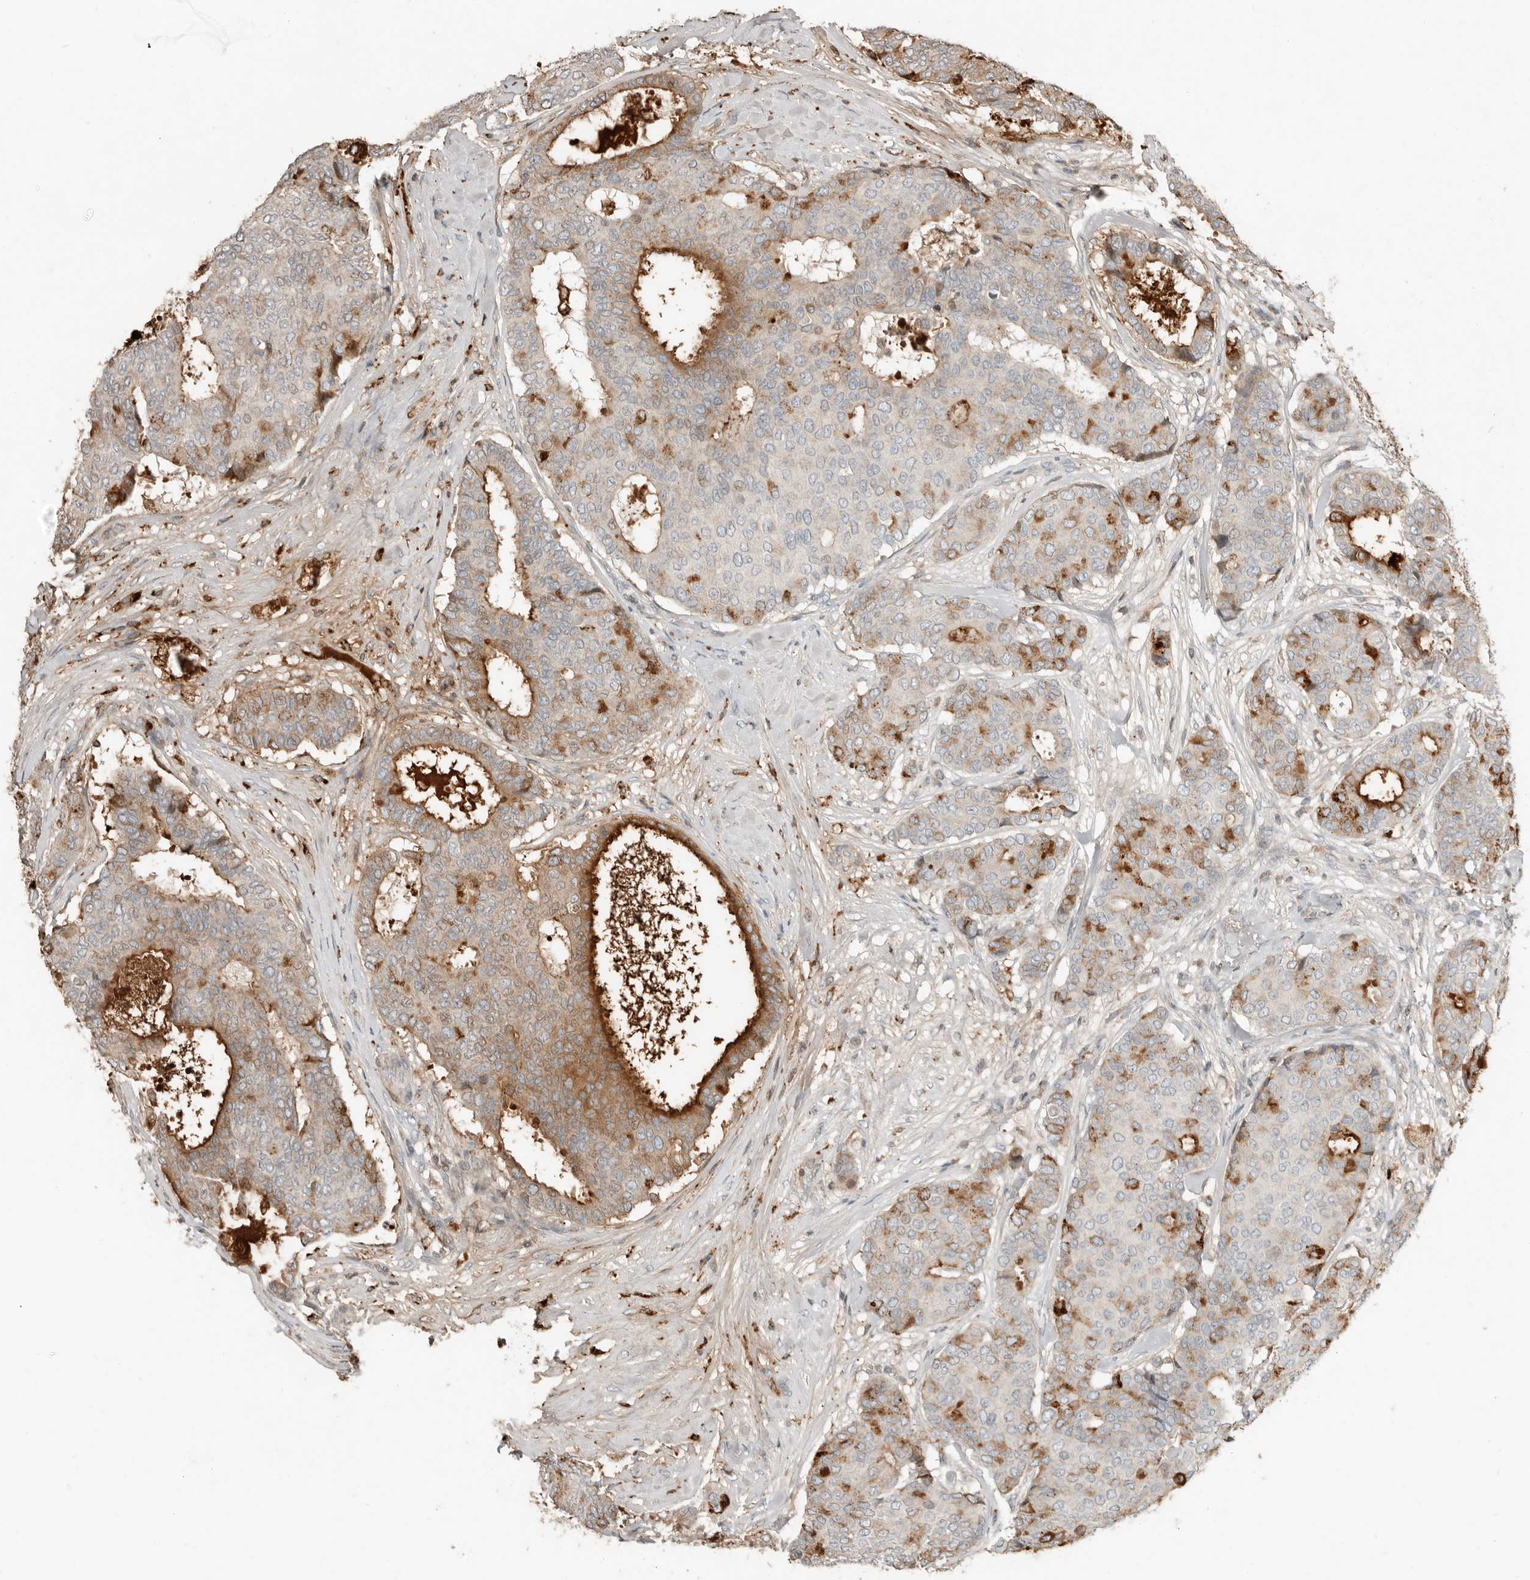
{"staining": {"intensity": "moderate", "quantity": "25%-75%", "location": "cytoplasmic/membranous"}, "tissue": "breast cancer", "cell_type": "Tumor cells", "image_type": "cancer", "snomed": [{"axis": "morphology", "description": "Duct carcinoma"}, {"axis": "topography", "description": "Breast"}], "caption": "Breast infiltrating ductal carcinoma stained with immunohistochemistry (IHC) reveals moderate cytoplasmic/membranous staining in about 25%-75% of tumor cells. (DAB = brown stain, brightfield microscopy at high magnification).", "gene": "KLHL38", "patient": {"sex": "female", "age": 75}}